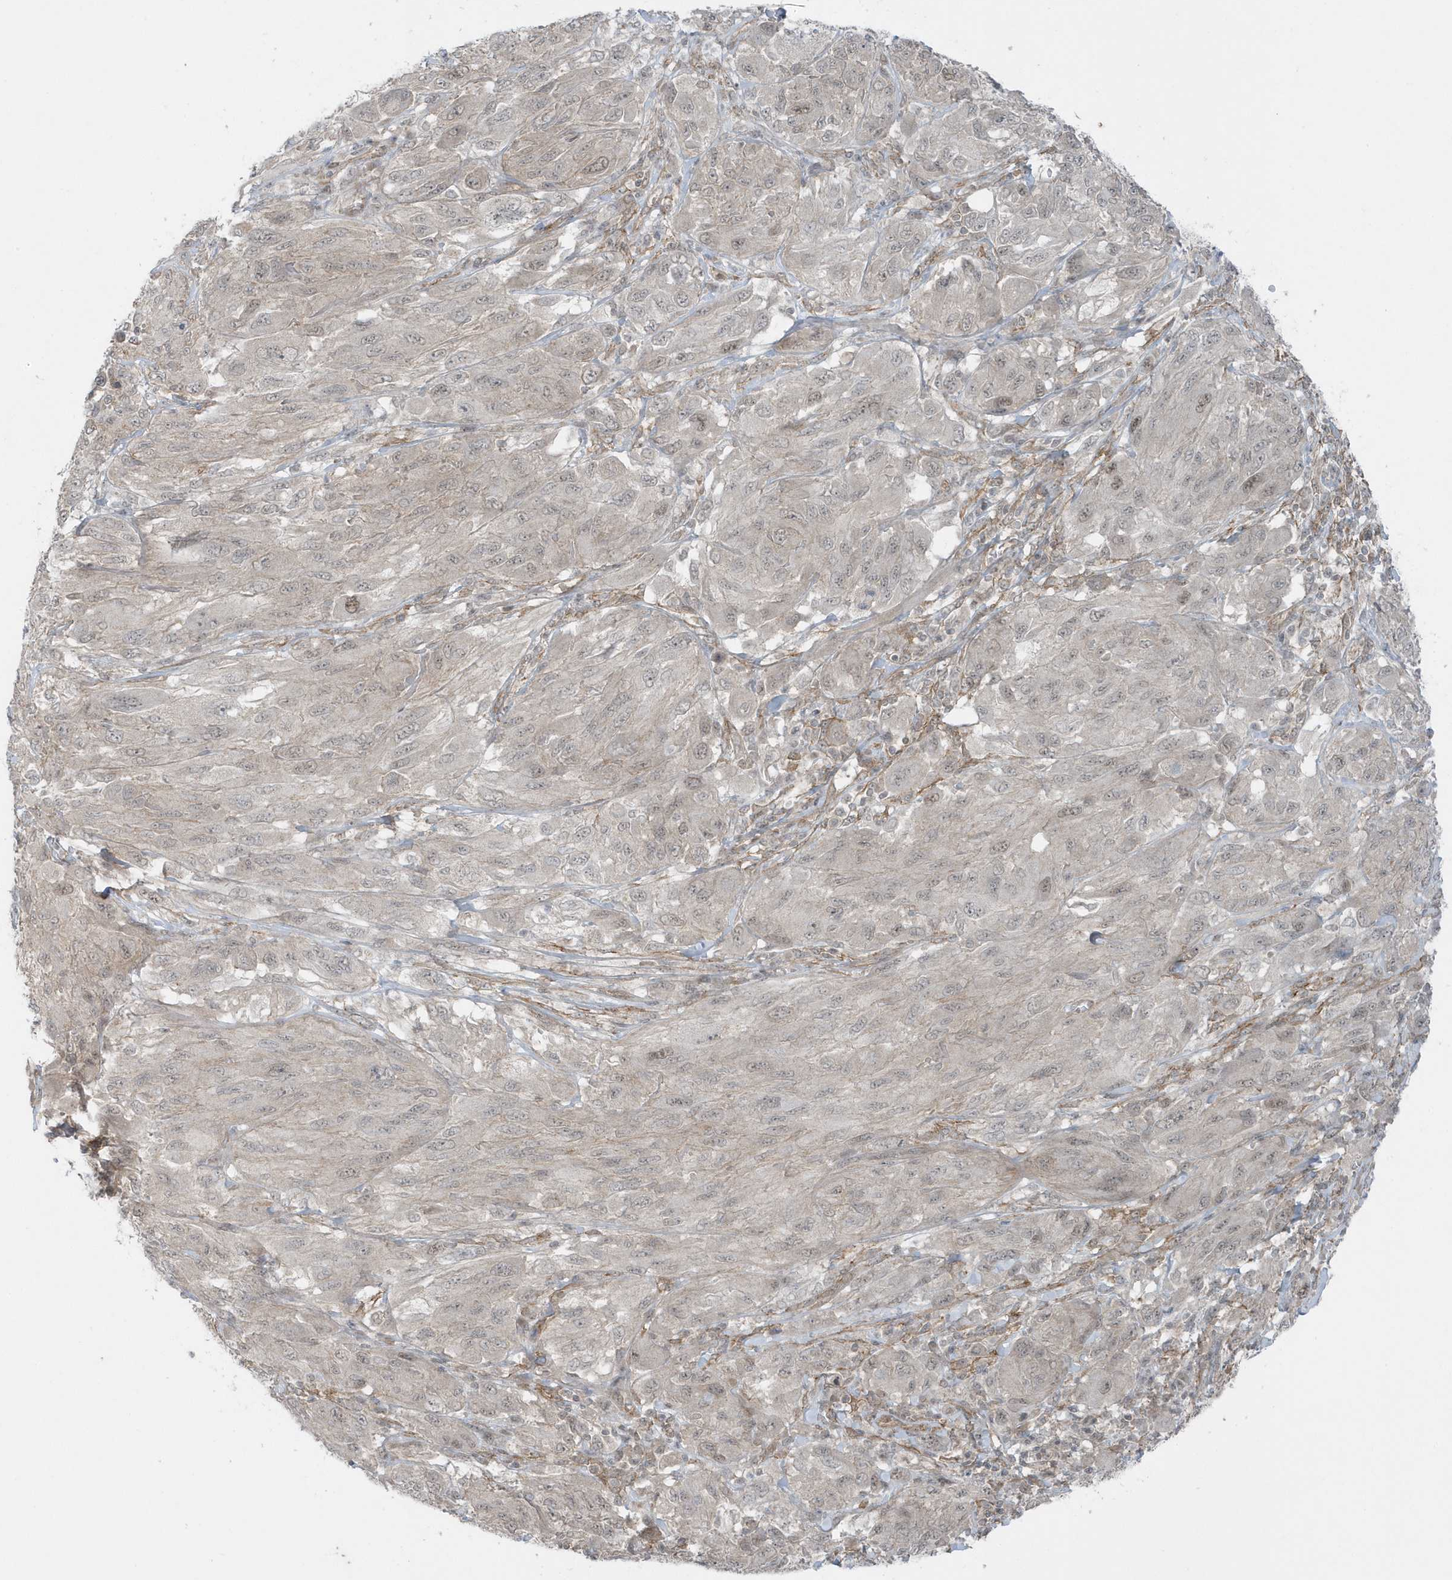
{"staining": {"intensity": "negative", "quantity": "none", "location": "none"}, "tissue": "melanoma", "cell_type": "Tumor cells", "image_type": "cancer", "snomed": [{"axis": "morphology", "description": "Malignant melanoma, NOS"}, {"axis": "topography", "description": "Skin"}], "caption": "High power microscopy micrograph of an IHC photomicrograph of melanoma, revealing no significant staining in tumor cells.", "gene": "PARD3B", "patient": {"sex": "female", "age": 91}}